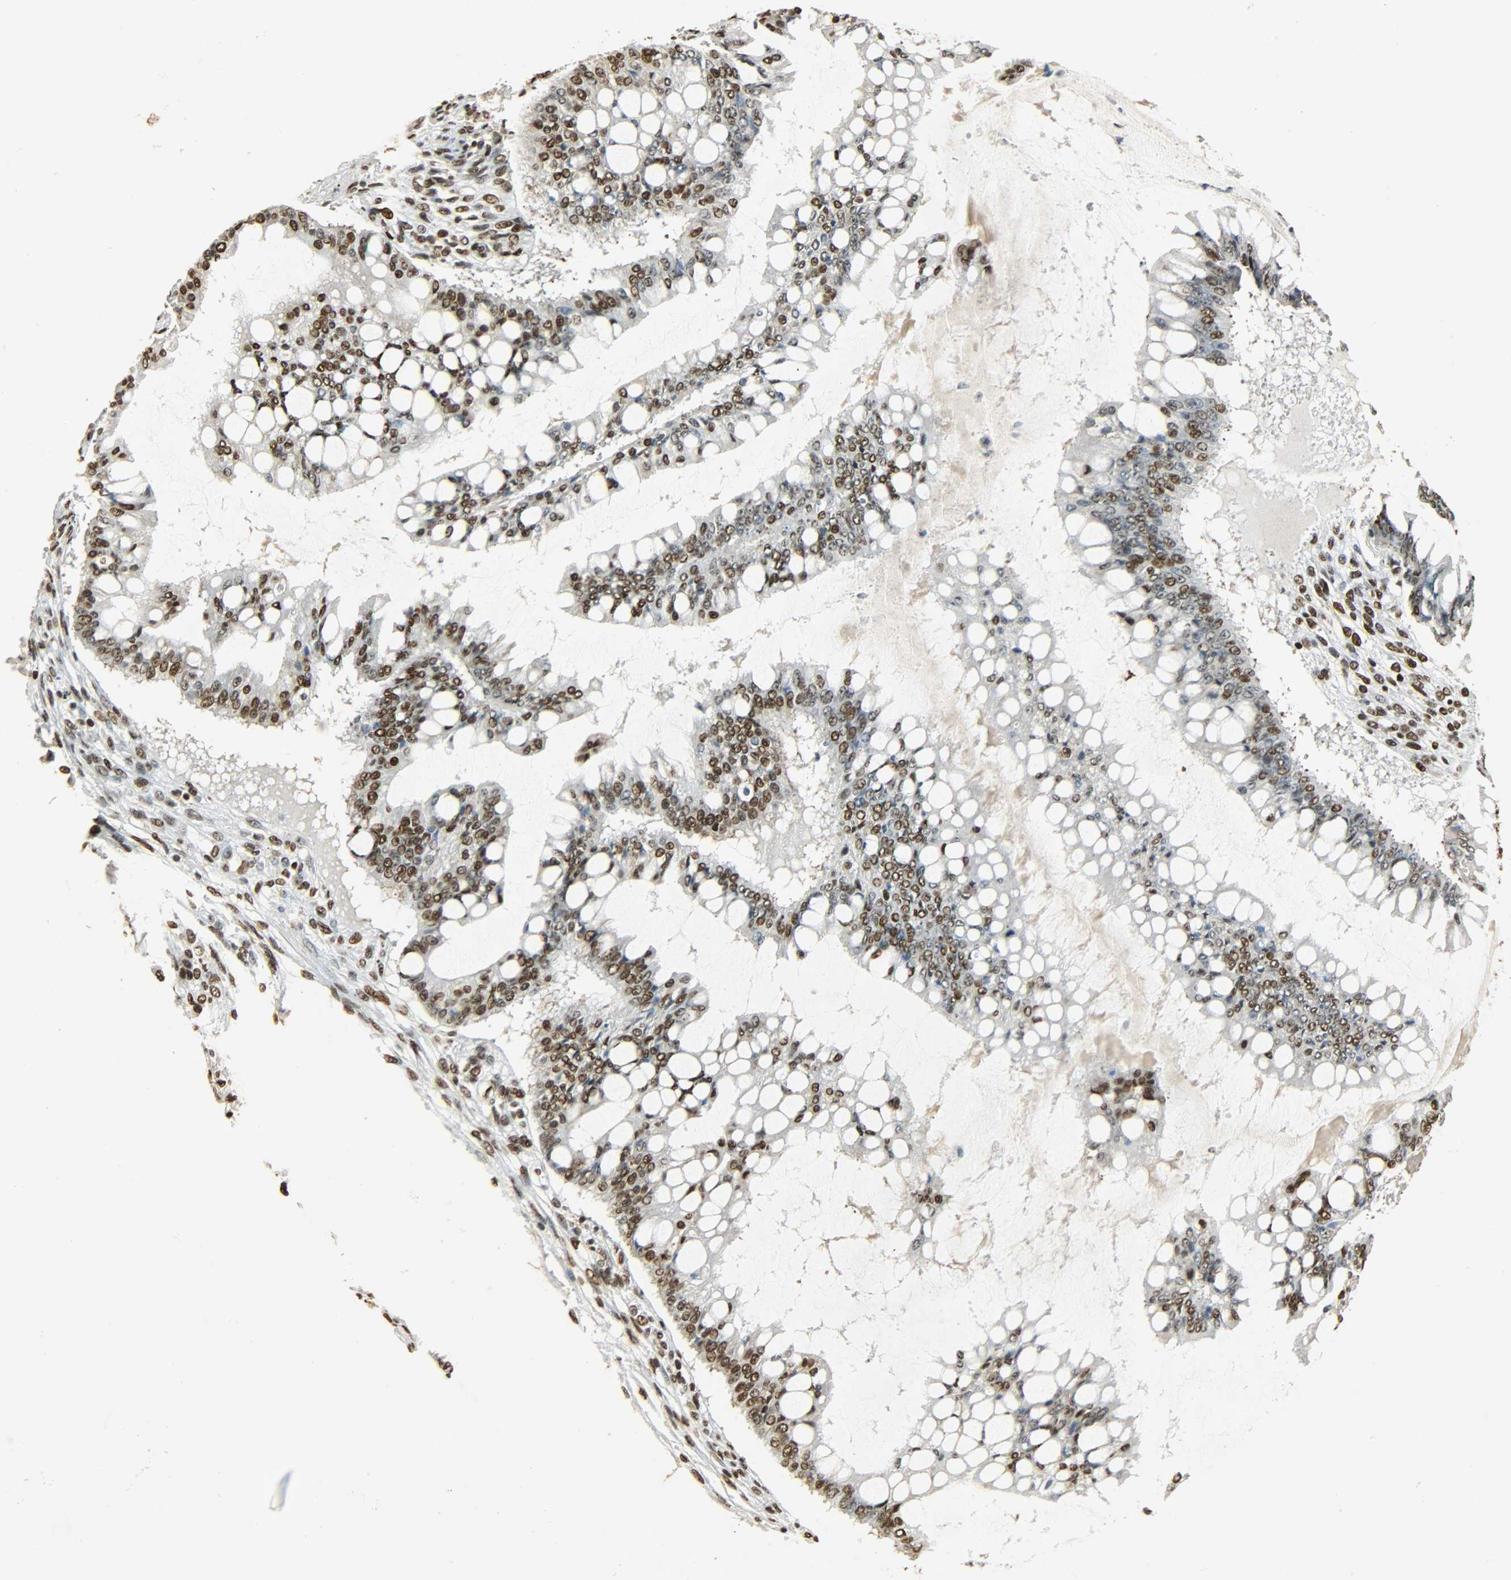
{"staining": {"intensity": "strong", "quantity": ">75%", "location": "nuclear"}, "tissue": "ovarian cancer", "cell_type": "Tumor cells", "image_type": "cancer", "snomed": [{"axis": "morphology", "description": "Cystadenocarcinoma, mucinous, NOS"}, {"axis": "topography", "description": "Ovary"}], "caption": "Protein expression analysis of ovarian cancer (mucinous cystadenocarcinoma) shows strong nuclear staining in approximately >75% of tumor cells. (DAB IHC, brown staining for protein, blue staining for nuclei).", "gene": "KHDRBS1", "patient": {"sex": "female", "age": 73}}